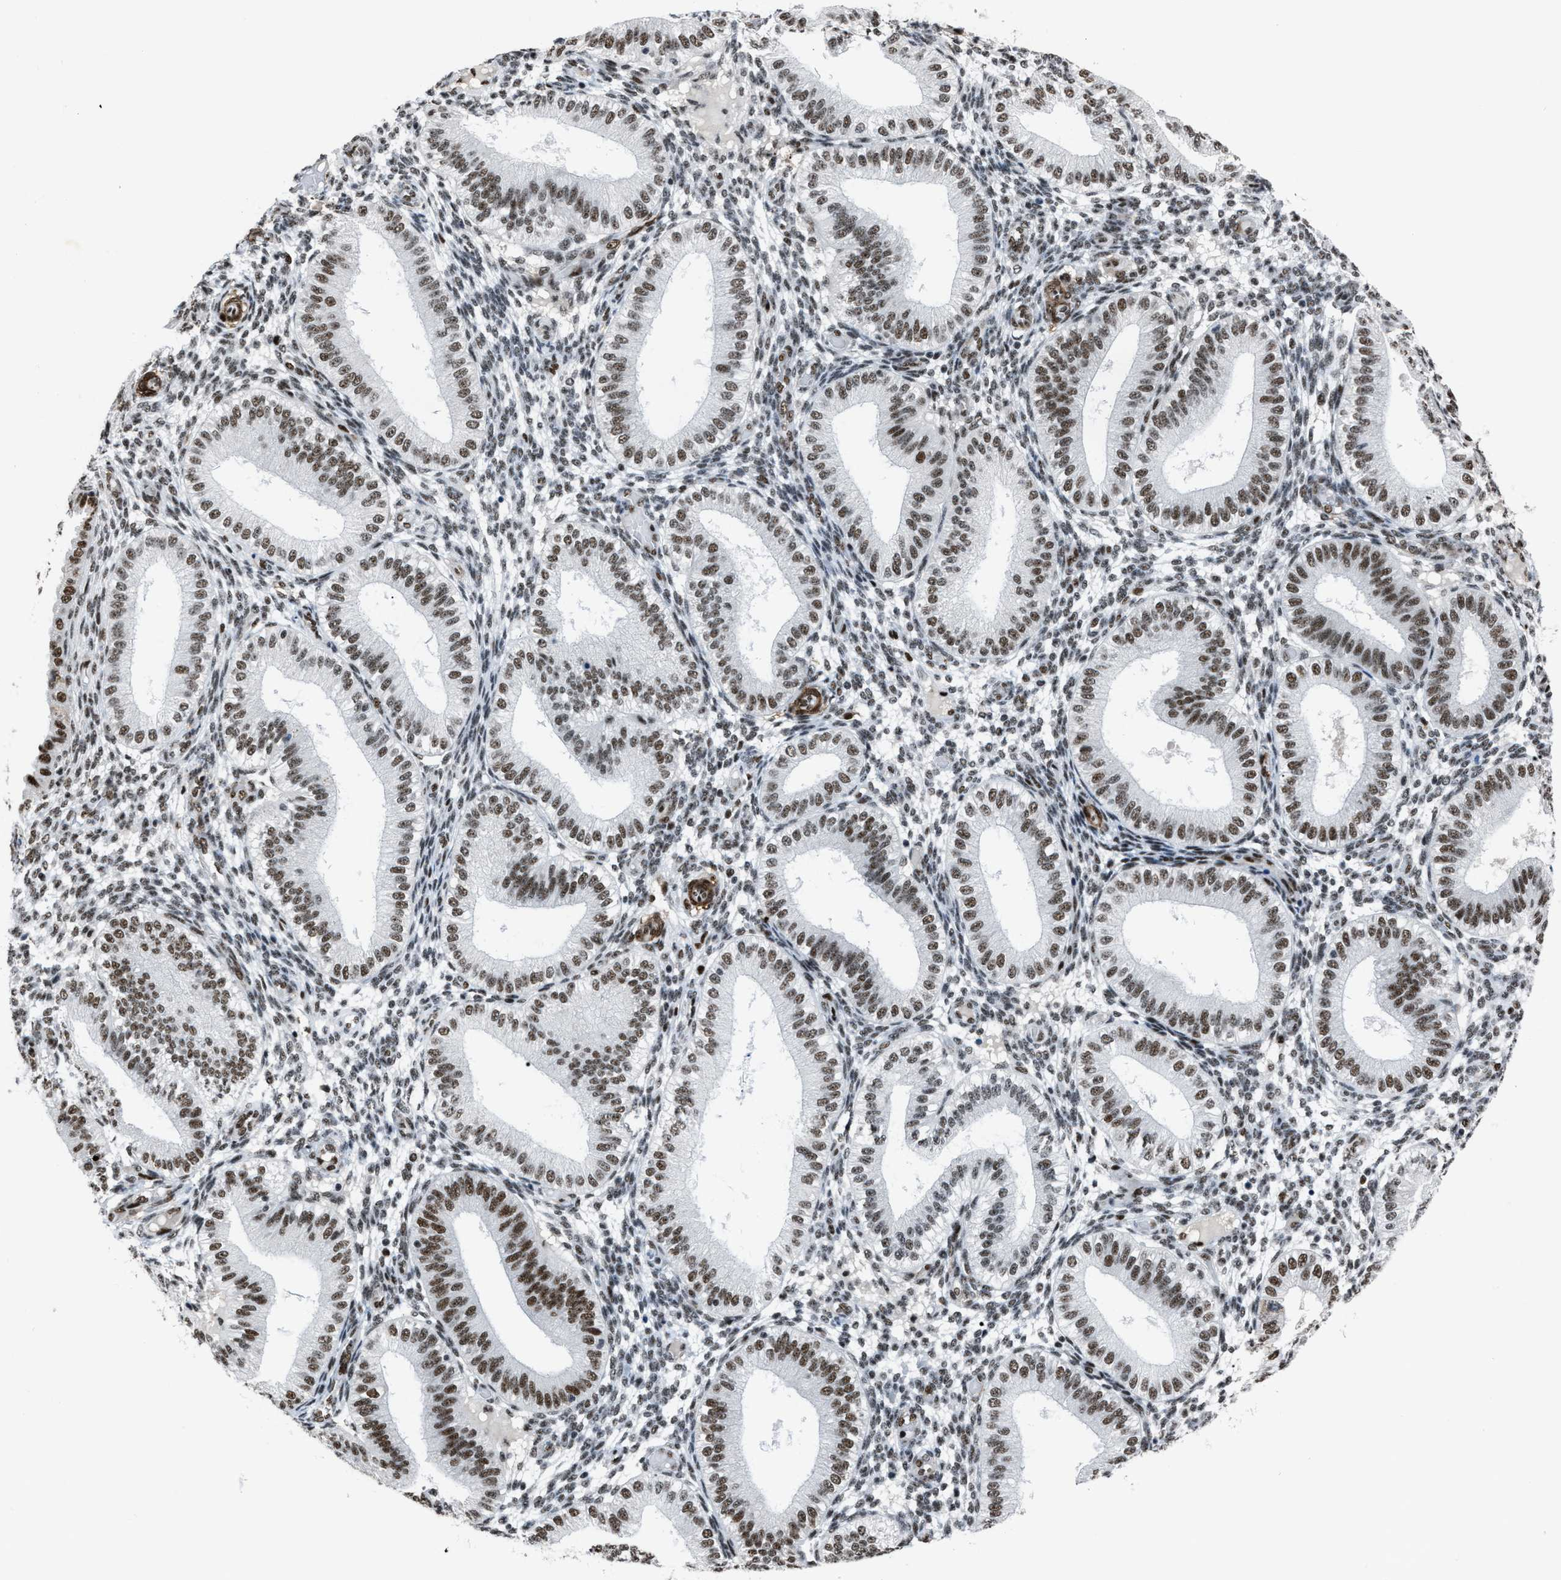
{"staining": {"intensity": "moderate", "quantity": "25%-75%", "location": "nuclear"}, "tissue": "endometrium", "cell_type": "Cells in endometrial stroma", "image_type": "normal", "snomed": [{"axis": "morphology", "description": "Normal tissue, NOS"}, {"axis": "topography", "description": "Endometrium"}], "caption": "IHC (DAB) staining of benign endometrium demonstrates moderate nuclear protein positivity in approximately 25%-75% of cells in endometrial stroma. The staining is performed using DAB (3,3'-diaminobenzidine) brown chromogen to label protein expression. The nuclei are counter-stained blue using hematoxylin.", "gene": "DDX5", "patient": {"sex": "female", "age": 39}}